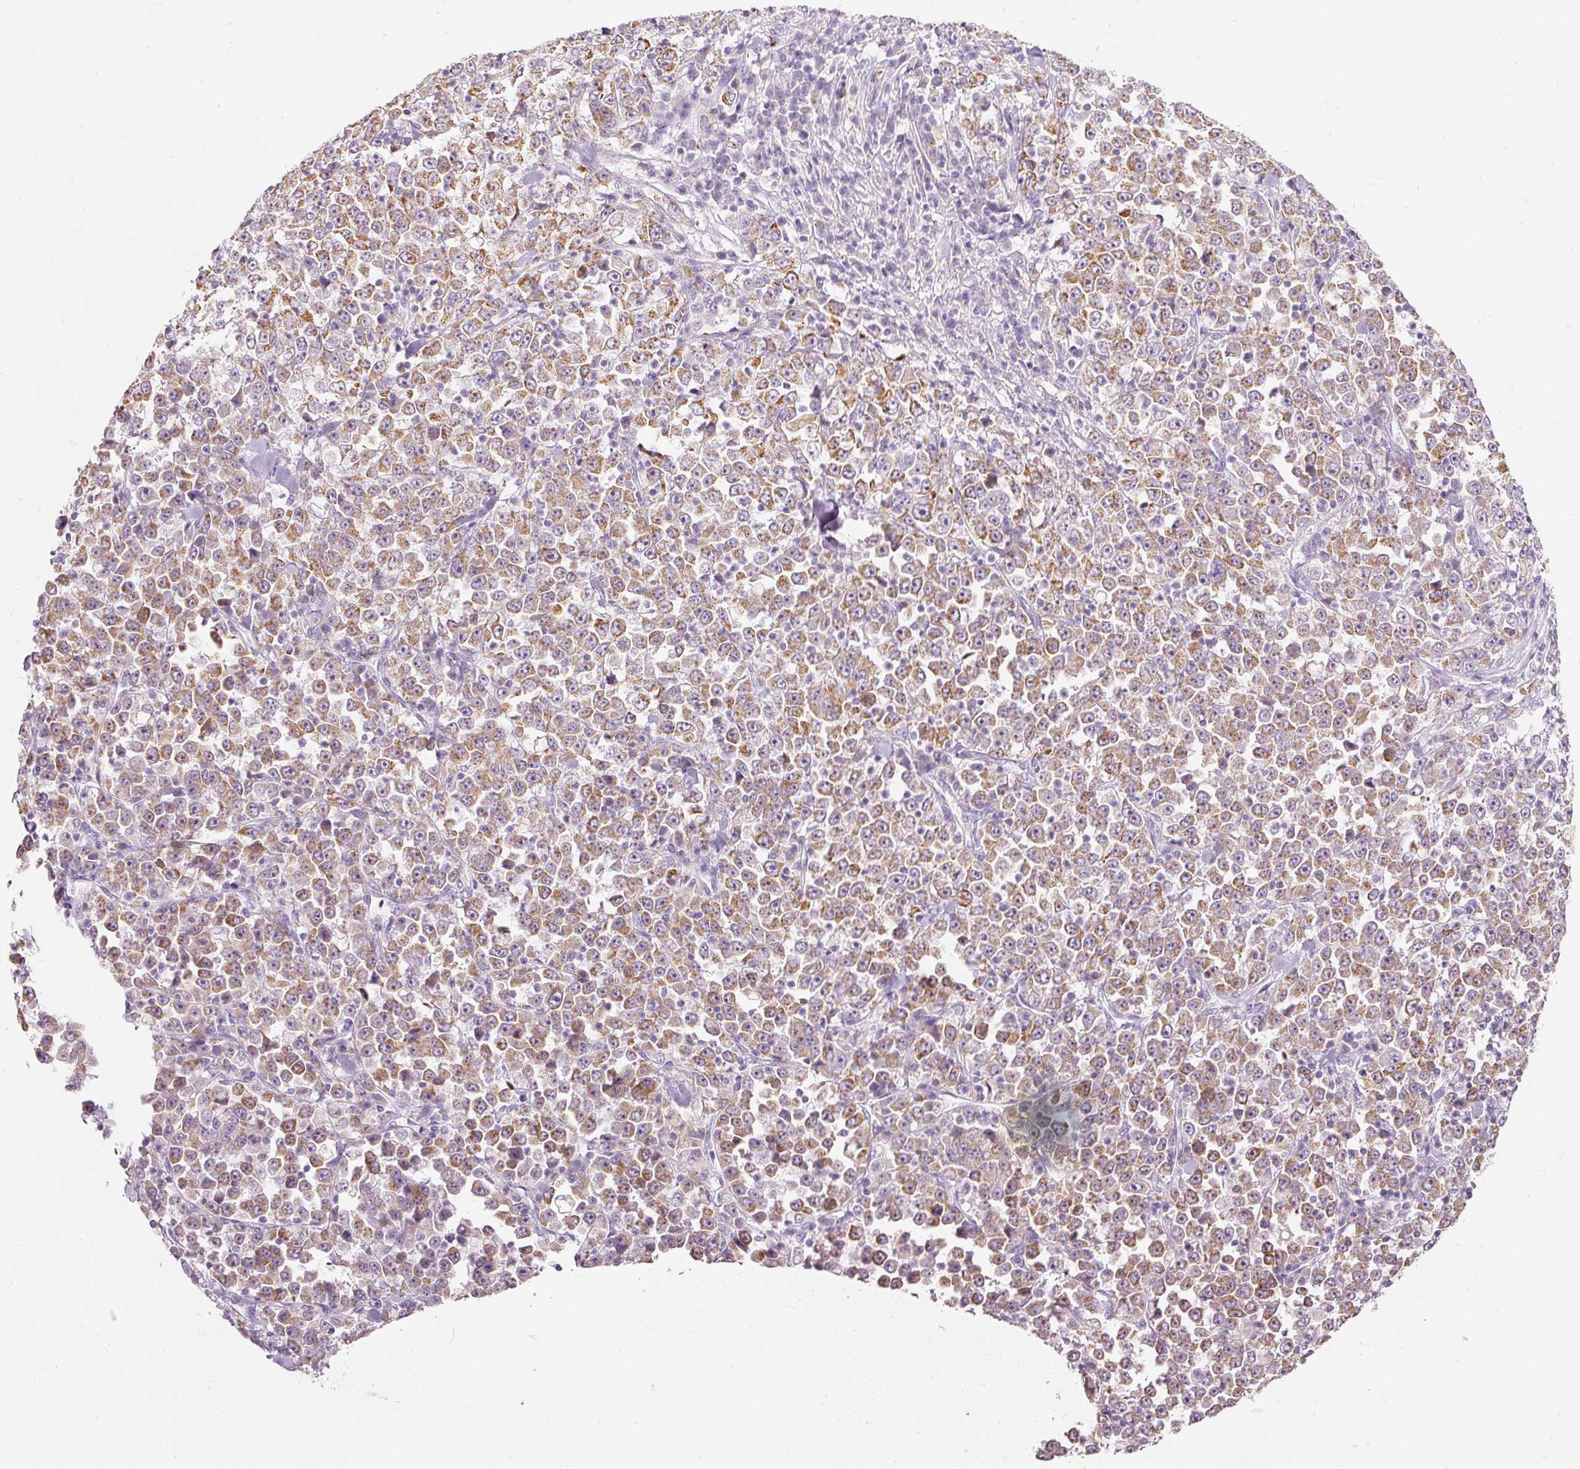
{"staining": {"intensity": "moderate", "quantity": ">75%", "location": "cytoplasmic/membranous"}, "tissue": "stomach cancer", "cell_type": "Tumor cells", "image_type": "cancer", "snomed": [{"axis": "morphology", "description": "Normal tissue, NOS"}, {"axis": "morphology", "description": "Adenocarcinoma, NOS"}, {"axis": "topography", "description": "Stomach, upper"}, {"axis": "topography", "description": "Stomach"}], "caption": "Protein staining of stomach adenocarcinoma tissue demonstrates moderate cytoplasmic/membranous positivity in about >75% of tumor cells.", "gene": "MTHFD2", "patient": {"sex": "male", "age": 59}}